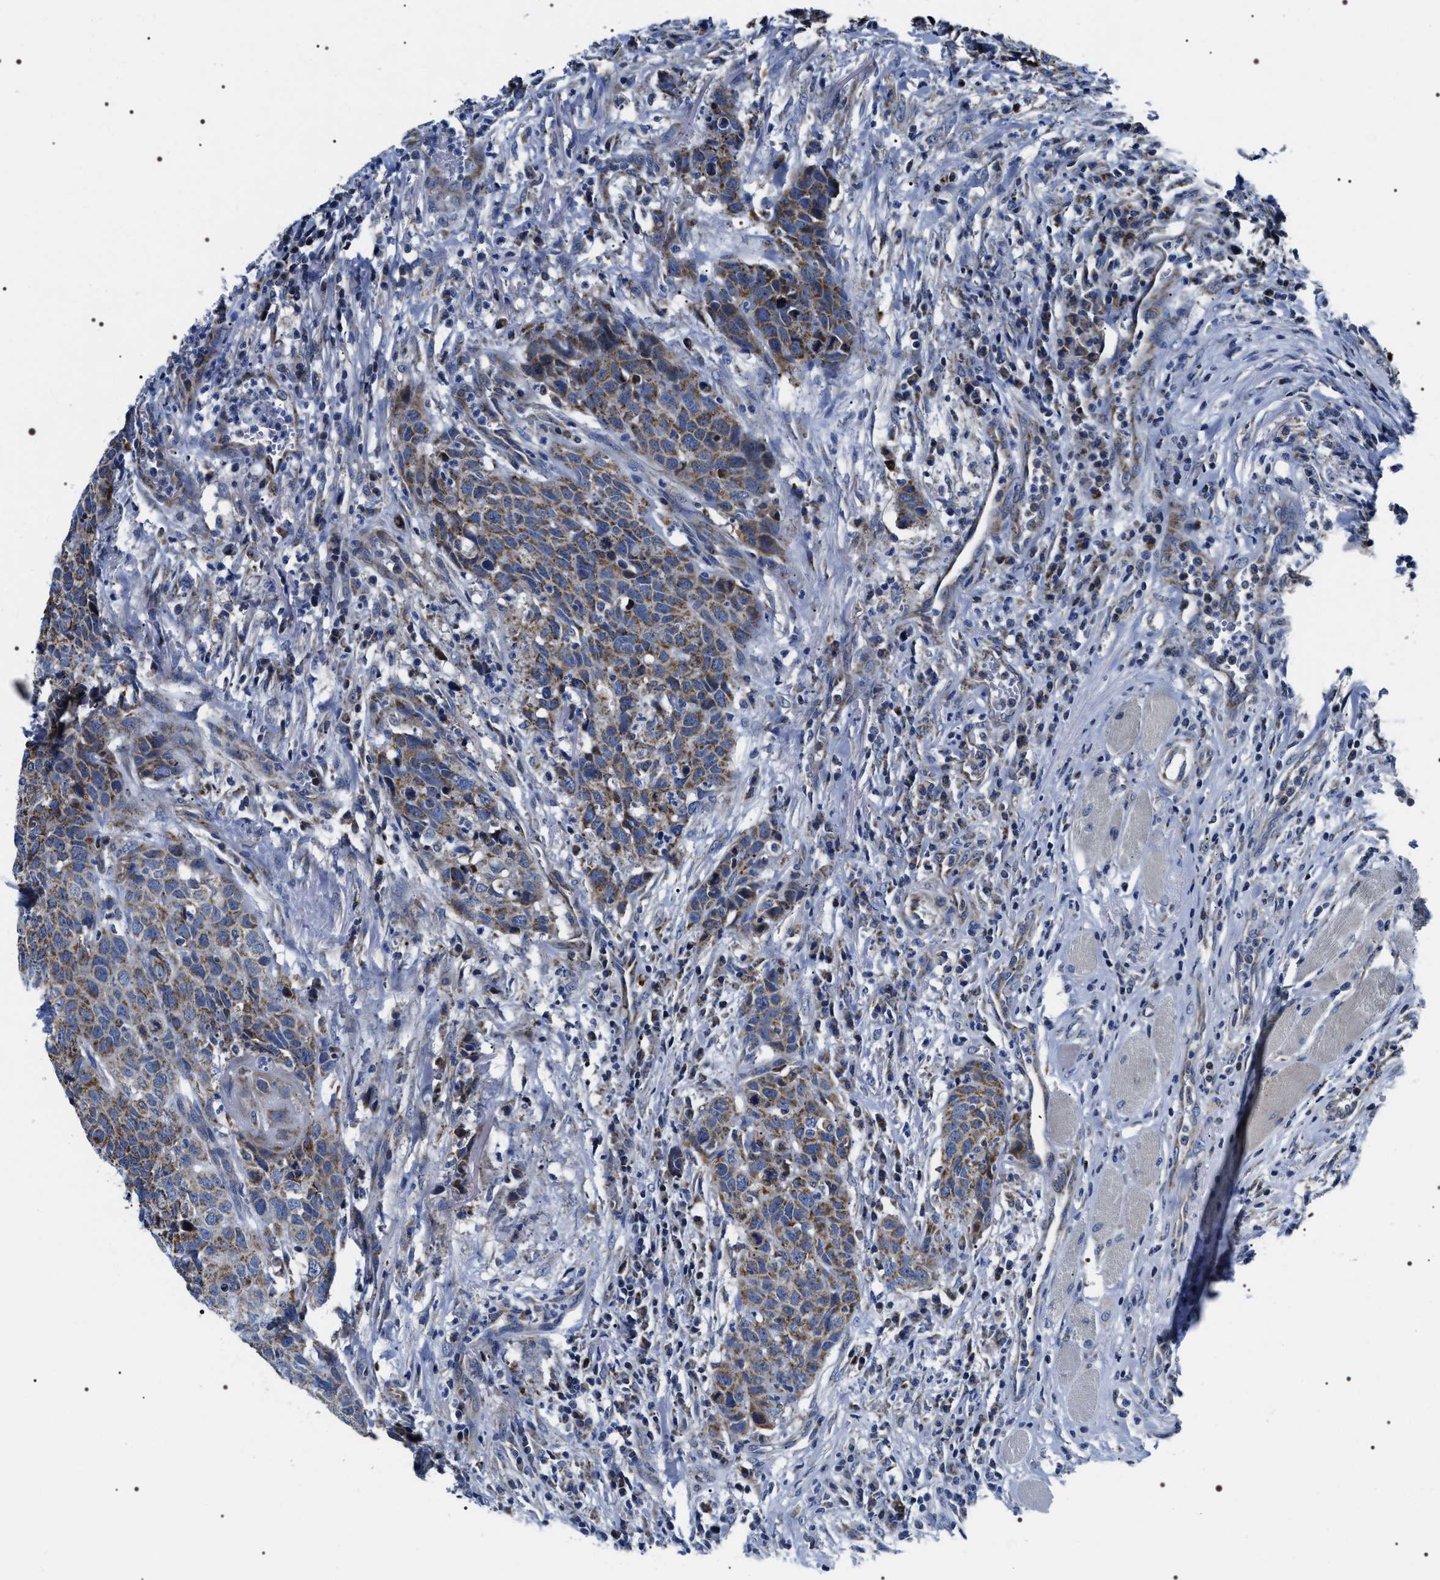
{"staining": {"intensity": "moderate", "quantity": ">75%", "location": "cytoplasmic/membranous"}, "tissue": "head and neck cancer", "cell_type": "Tumor cells", "image_type": "cancer", "snomed": [{"axis": "morphology", "description": "Squamous cell carcinoma, NOS"}, {"axis": "topography", "description": "Head-Neck"}], "caption": "Human head and neck squamous cell carcinoma stained with a brown dye shows moderate cytoplasmic/membranous positive expression in about >75% of tumor cells.", "gene": "NTMT1", "patient": {"sex": "male", "age": 66}}